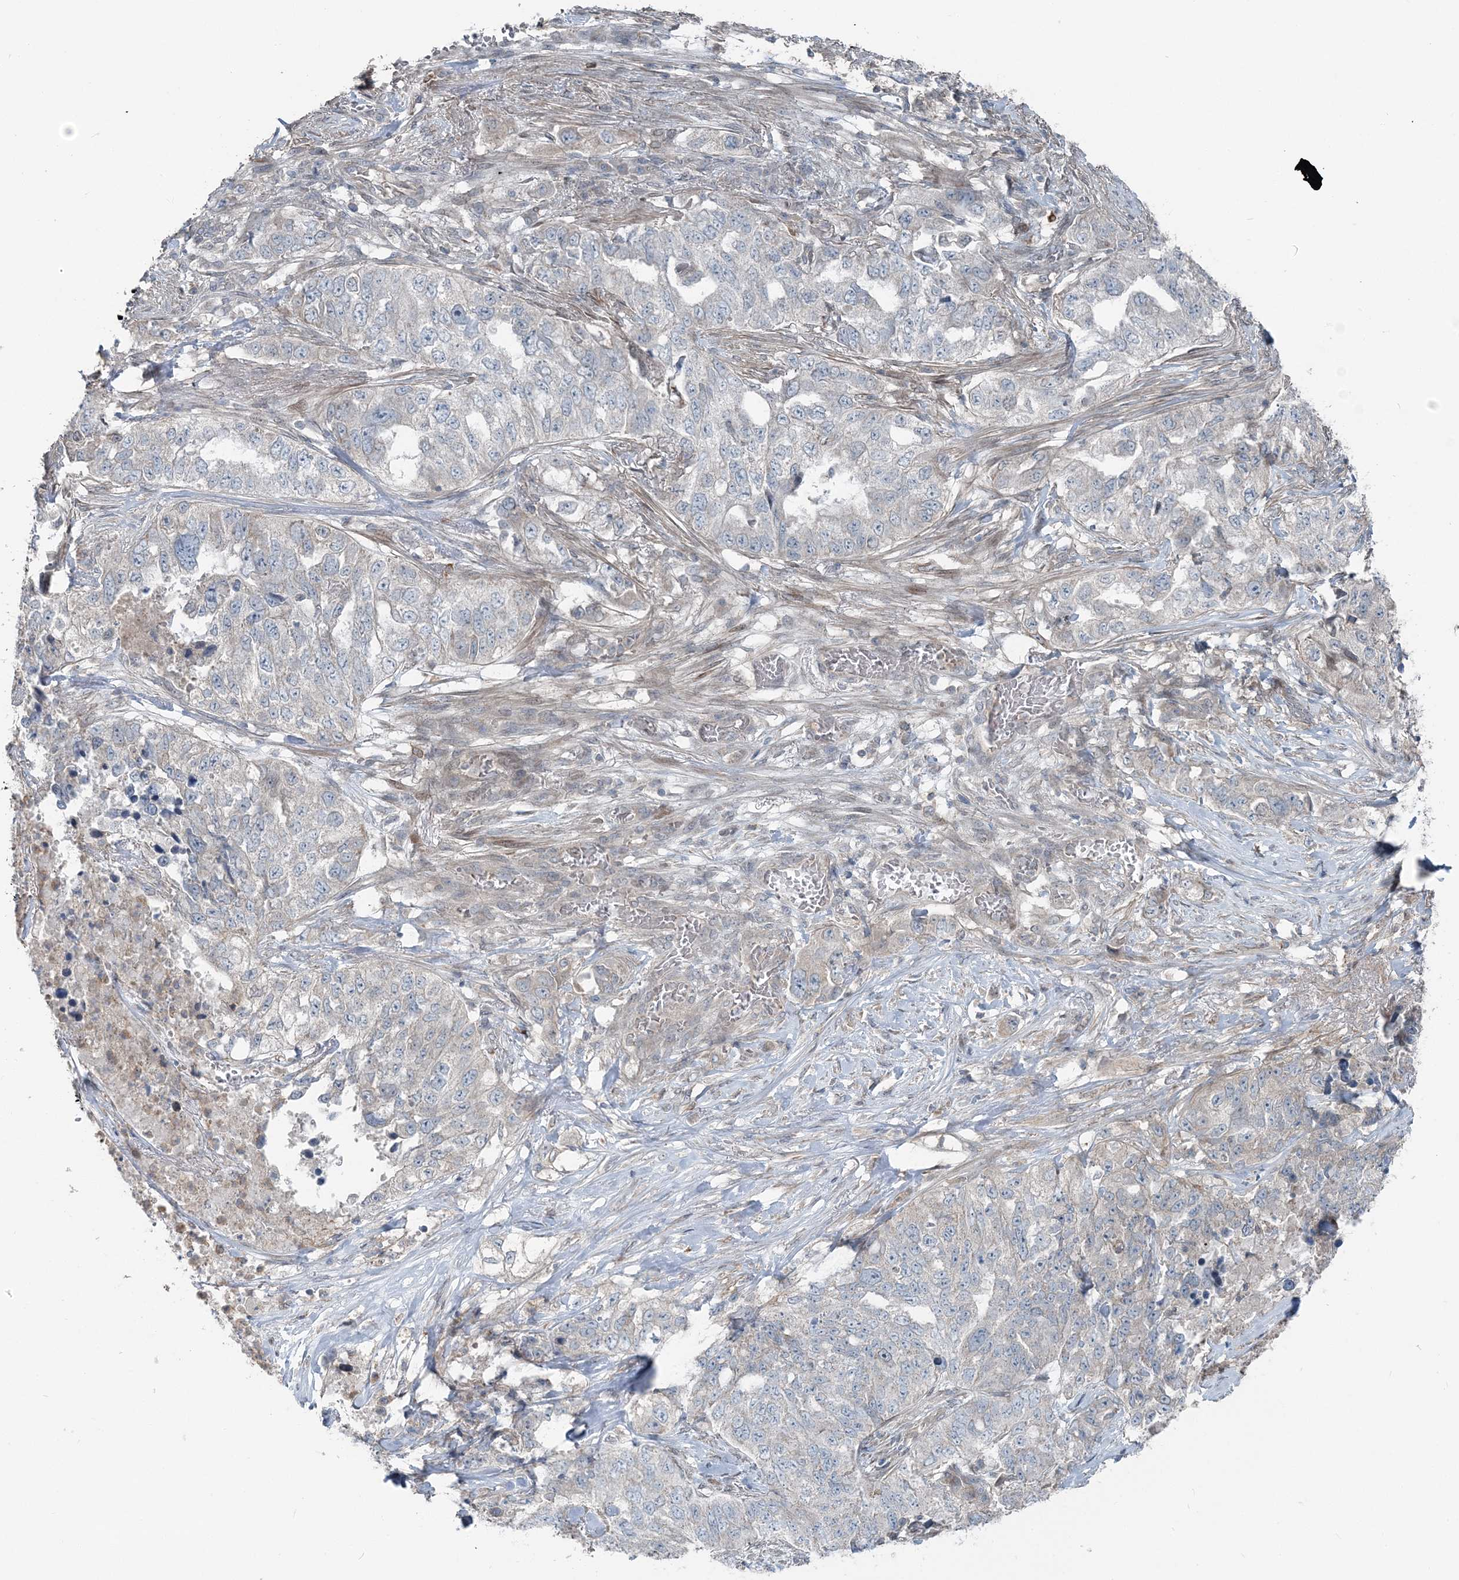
{"staining": {"intensity": "negative", "quantity": "none", "location": "none"}, "tissue": "lung cancer", "cell_type": "Tumor cells", "image_type": "cancer", "snomed": [{"axis": "morphology", "description": "Adenocarcinoma, NOS"}, {"axis": "topography", "description": "Lung"}], "caption": "The photomicrograph demonstrates no significant positivity in tumor cells of lung cancer (adenocarcinoma).", "gene": "FBXL17", "patient": {"sex": "female", "age": 51}}